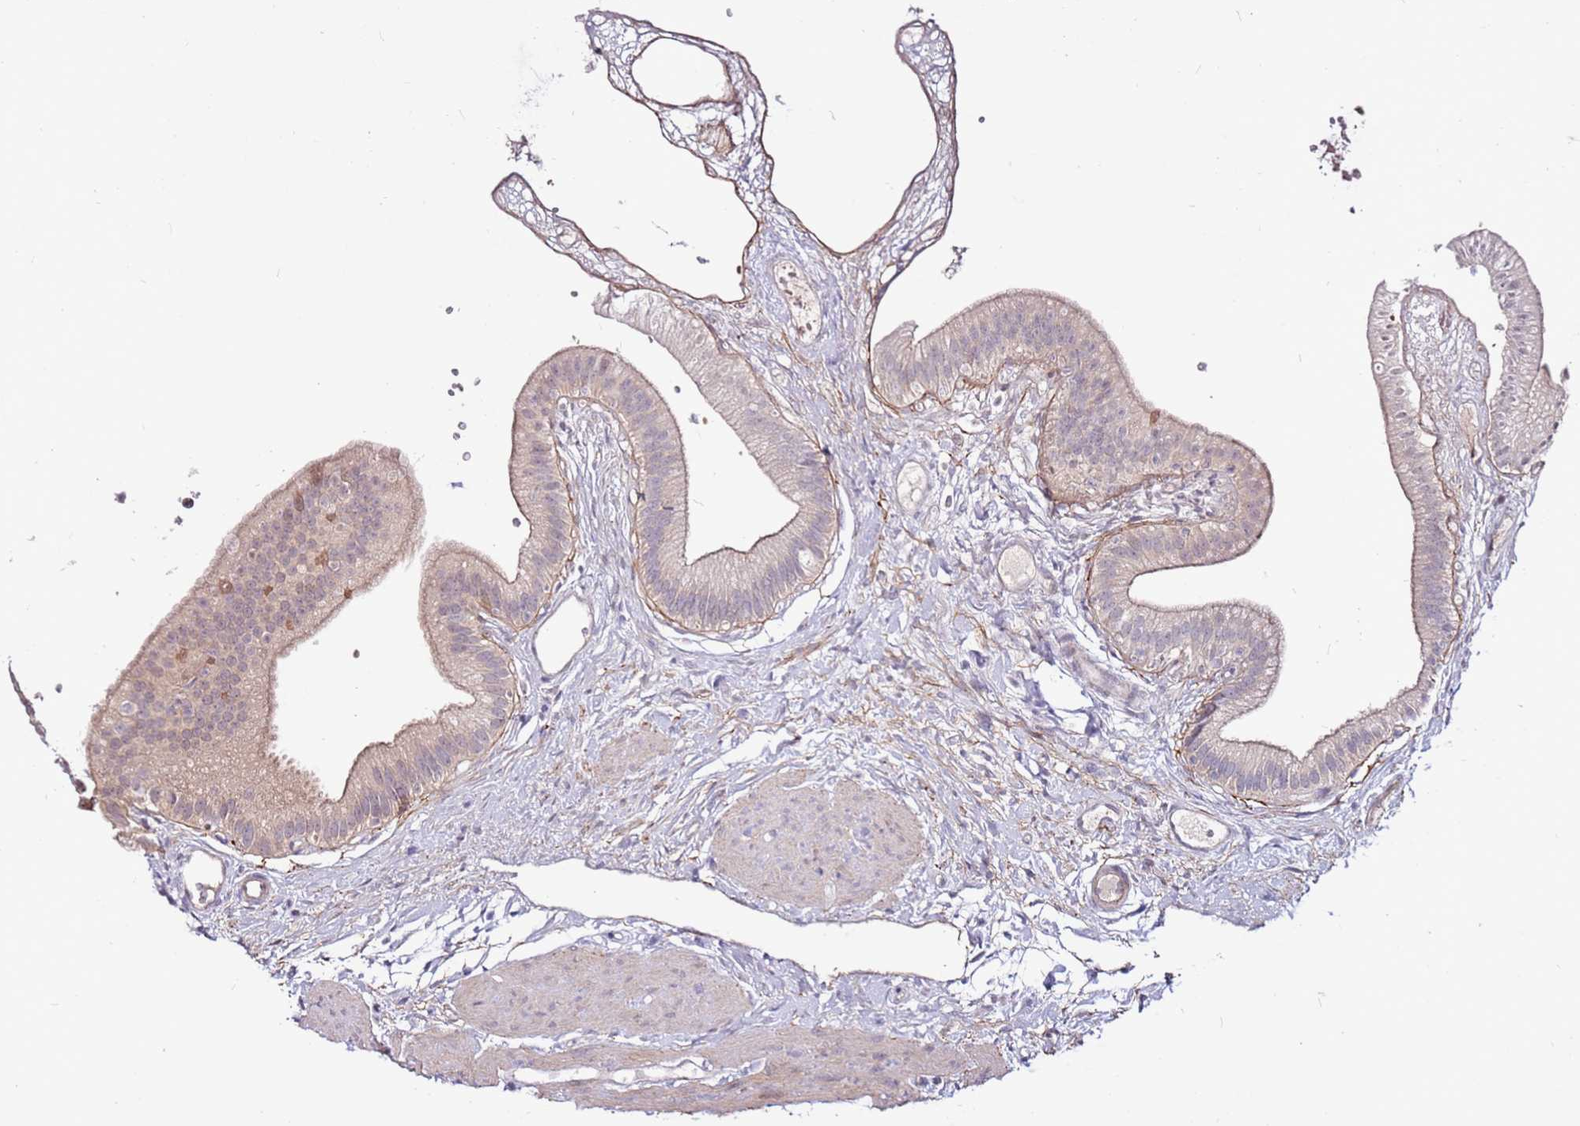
{"staining": {"intensity": "moderate", "quantity": "<25%", "location": "cytoplasmic/membranous"}, "tissue": "gallbladder", "cell_type": "Glandular cells", "image_type": "normal", "snomed": [{"axis": "morphology", "description": "Normal tissue, NOS"}, {"axis": "topography", "description": "Gallbladder"}], "caption": "Immunohistochemistry (DAB (3,3'-diaminobenzidine)) staining of normal human gallbladder reveals moderate cytoplasmic/membranous protein staining in approximately <25% of glandular cells.", "gene": "MTG2", "patient": {"sex": "female", "age": 54}}